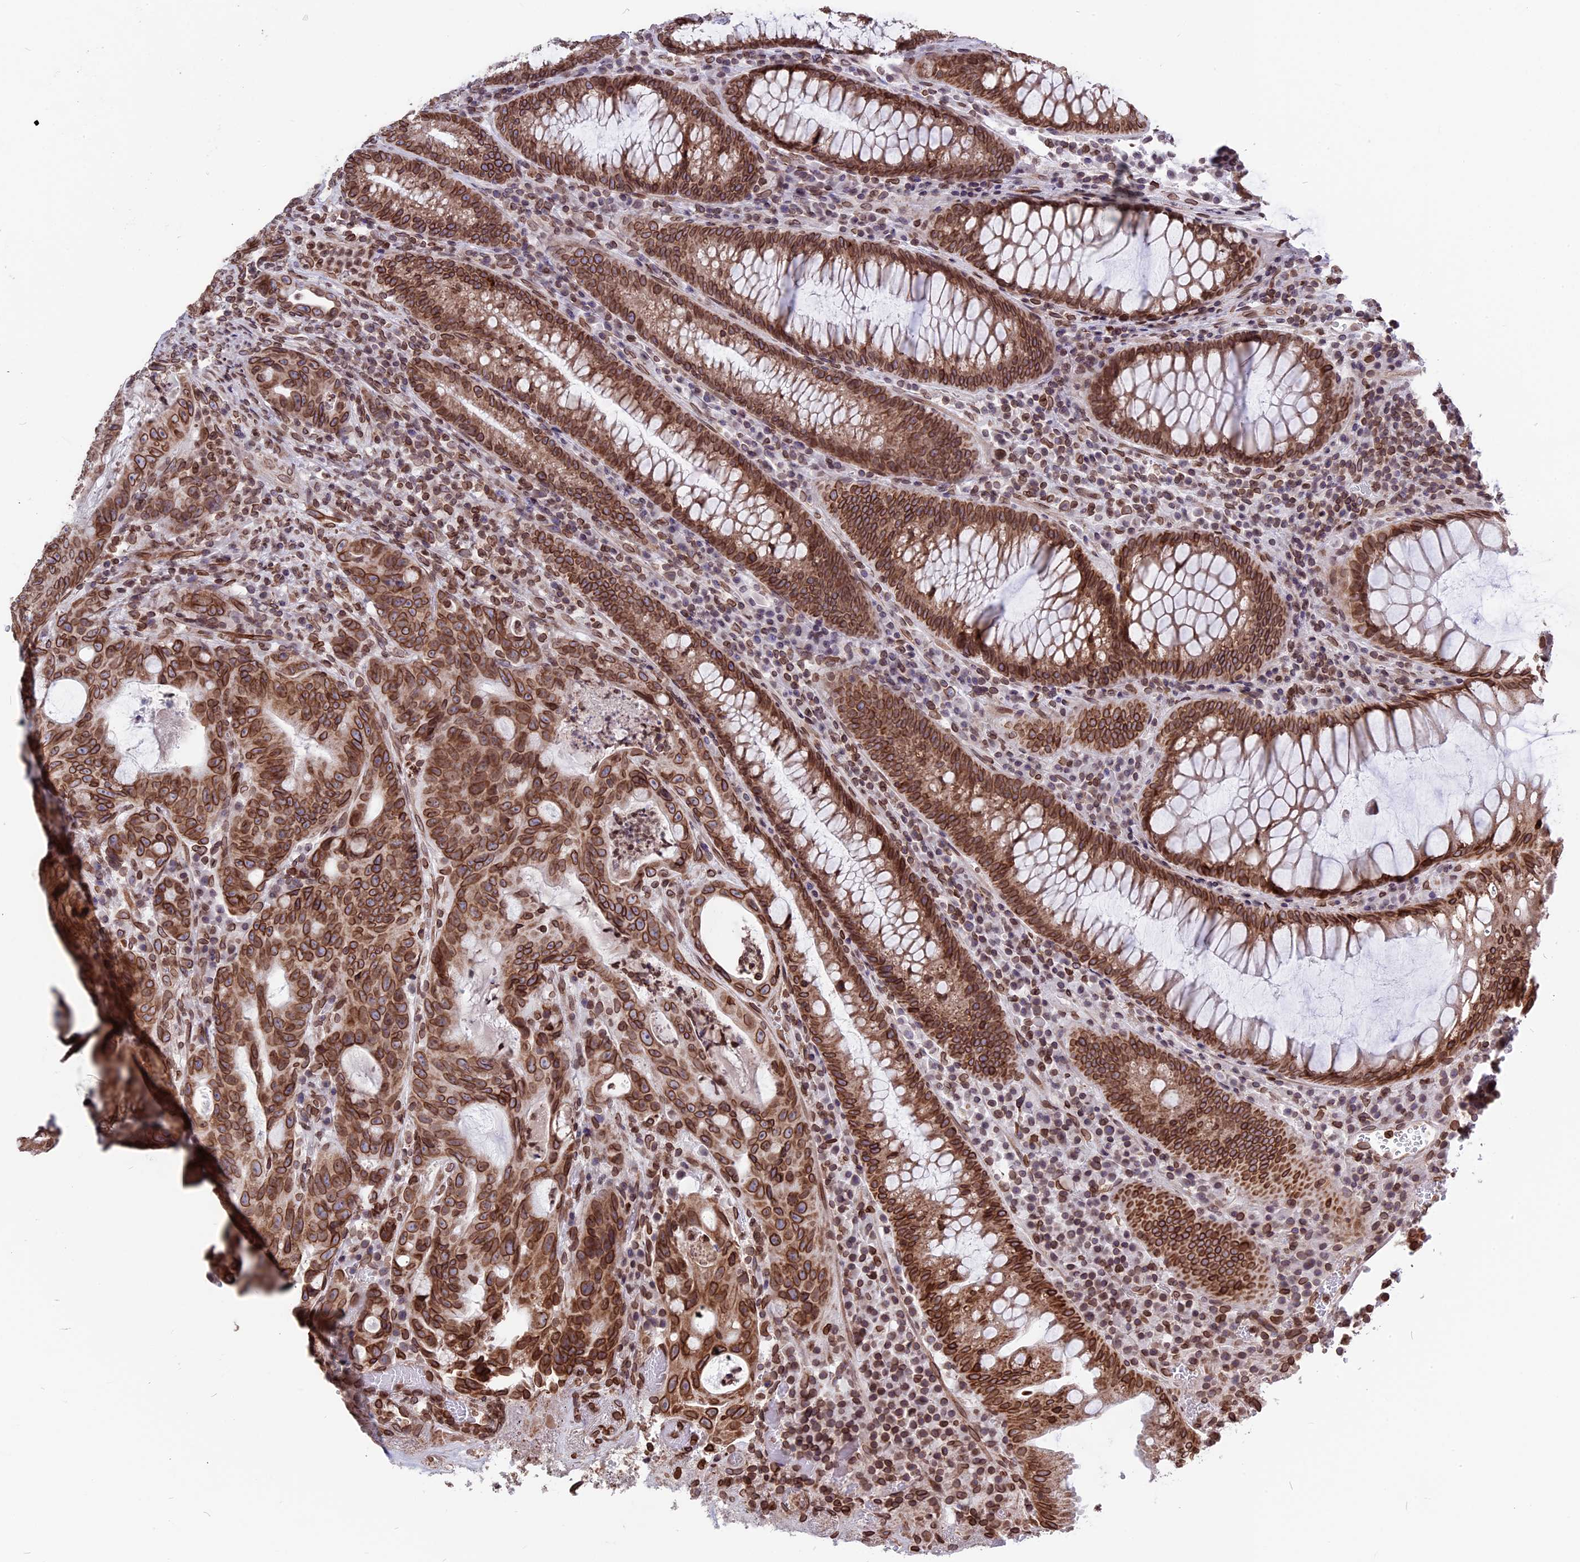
{"staining": {"intensity": "strong", "quantity": ">75%", "location": "cytoplasmic/membranous,nuclear"}, "tissue": "colorectal cancer", "cell_type": "Tumor cells", "image_type": "cancer", "snomed": [{"axis": "morphology", "description": "Adenocarcinoma, NOS"}, {"axis": "topography", "description": "Colon"}], "caption": "Strong cytoplasmic/membranous and nuclear expression for a protein is seen in about >75% of tumor cells of colorectal cancer (adenocarcinoma) using immunohistochemistry (IHC).", "gene": "PTCHD4", "patient": {"sex": "female", "age": 82}}